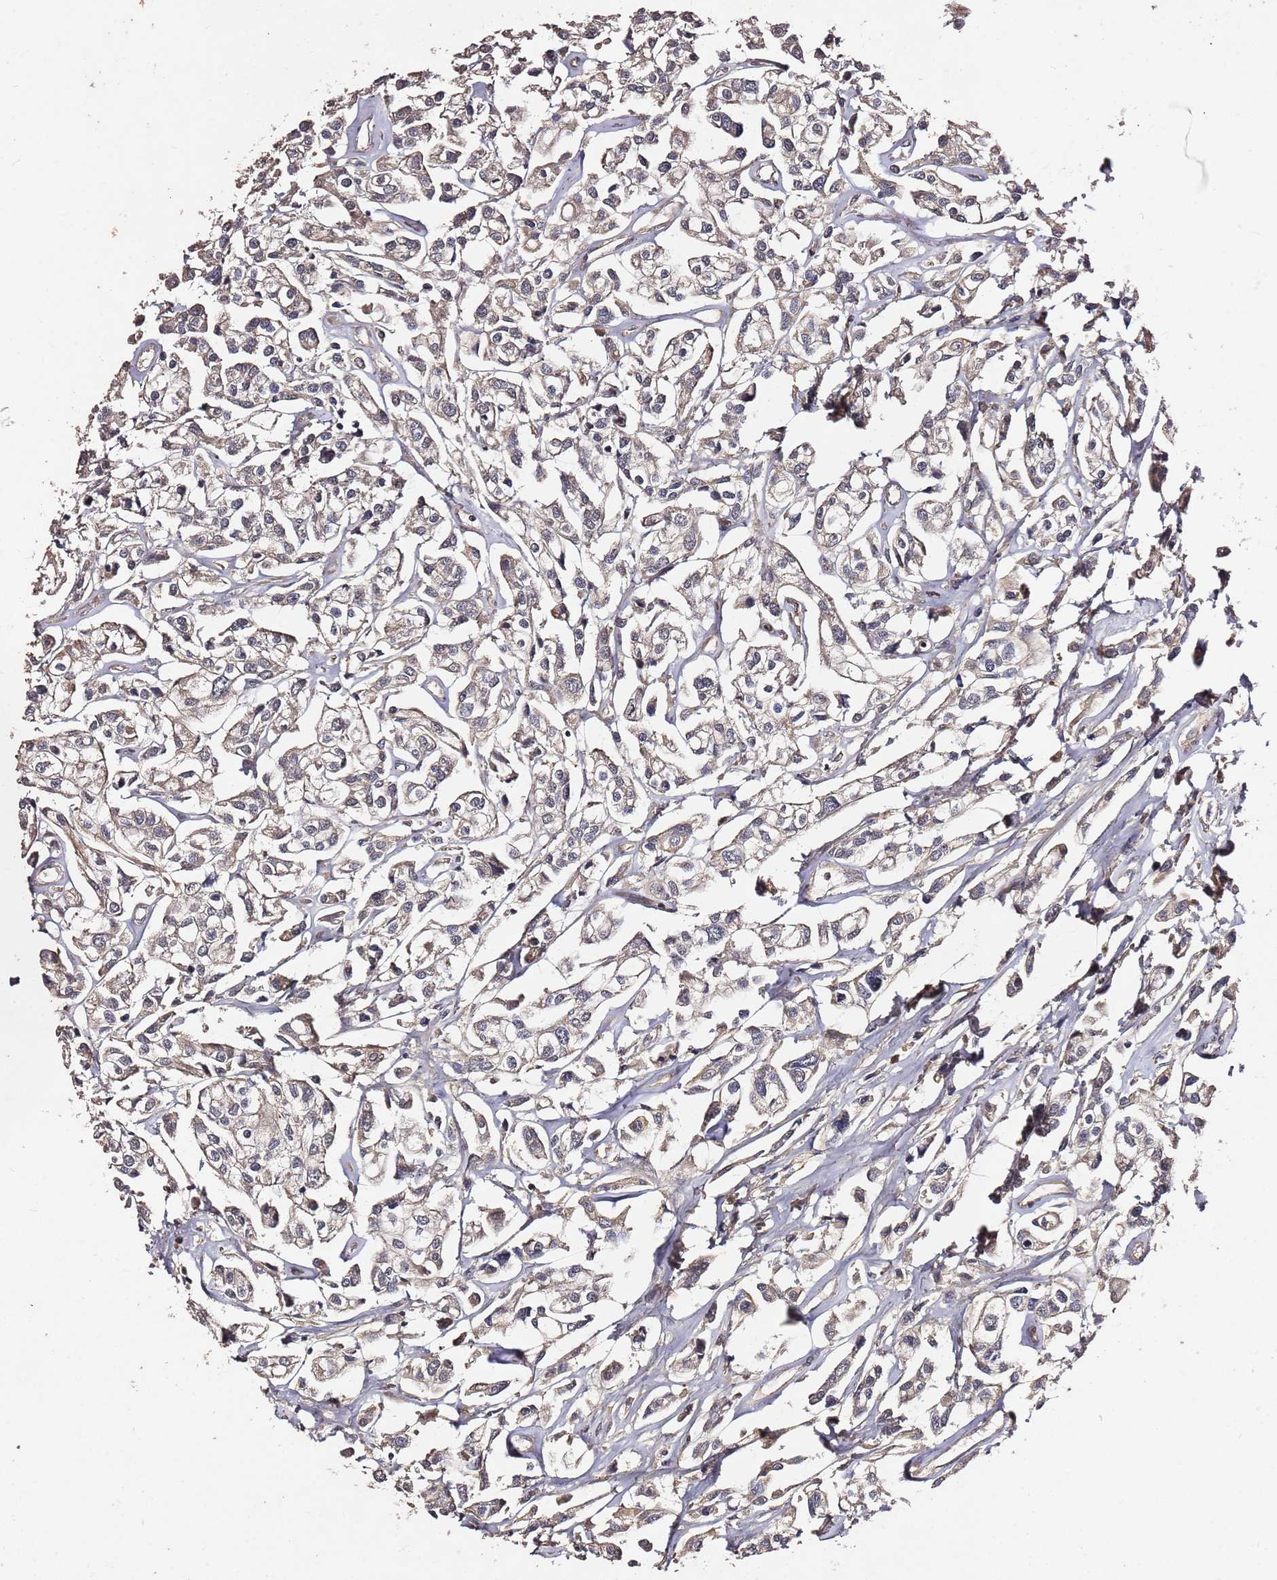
{"staining": {"intensity": "weak", "quantity": "25%-75%", "location": "cytoplasmic/membranous"}, "tissue": "urothelial cancer", "cell_type": "Tumor cells", "image_type": "cancer", "snomed": [{"axis": "morphology", "description": "Urothelial carcinoma, High grade"}, {"axis": "topography", "description": "Urinary bladder"}], "caption": "Urothelial cancer stained with a protein marker displays weak staining in tumor cells.", "gene": "C6orf136", "patient": {"sex": "male", "age": 67}}